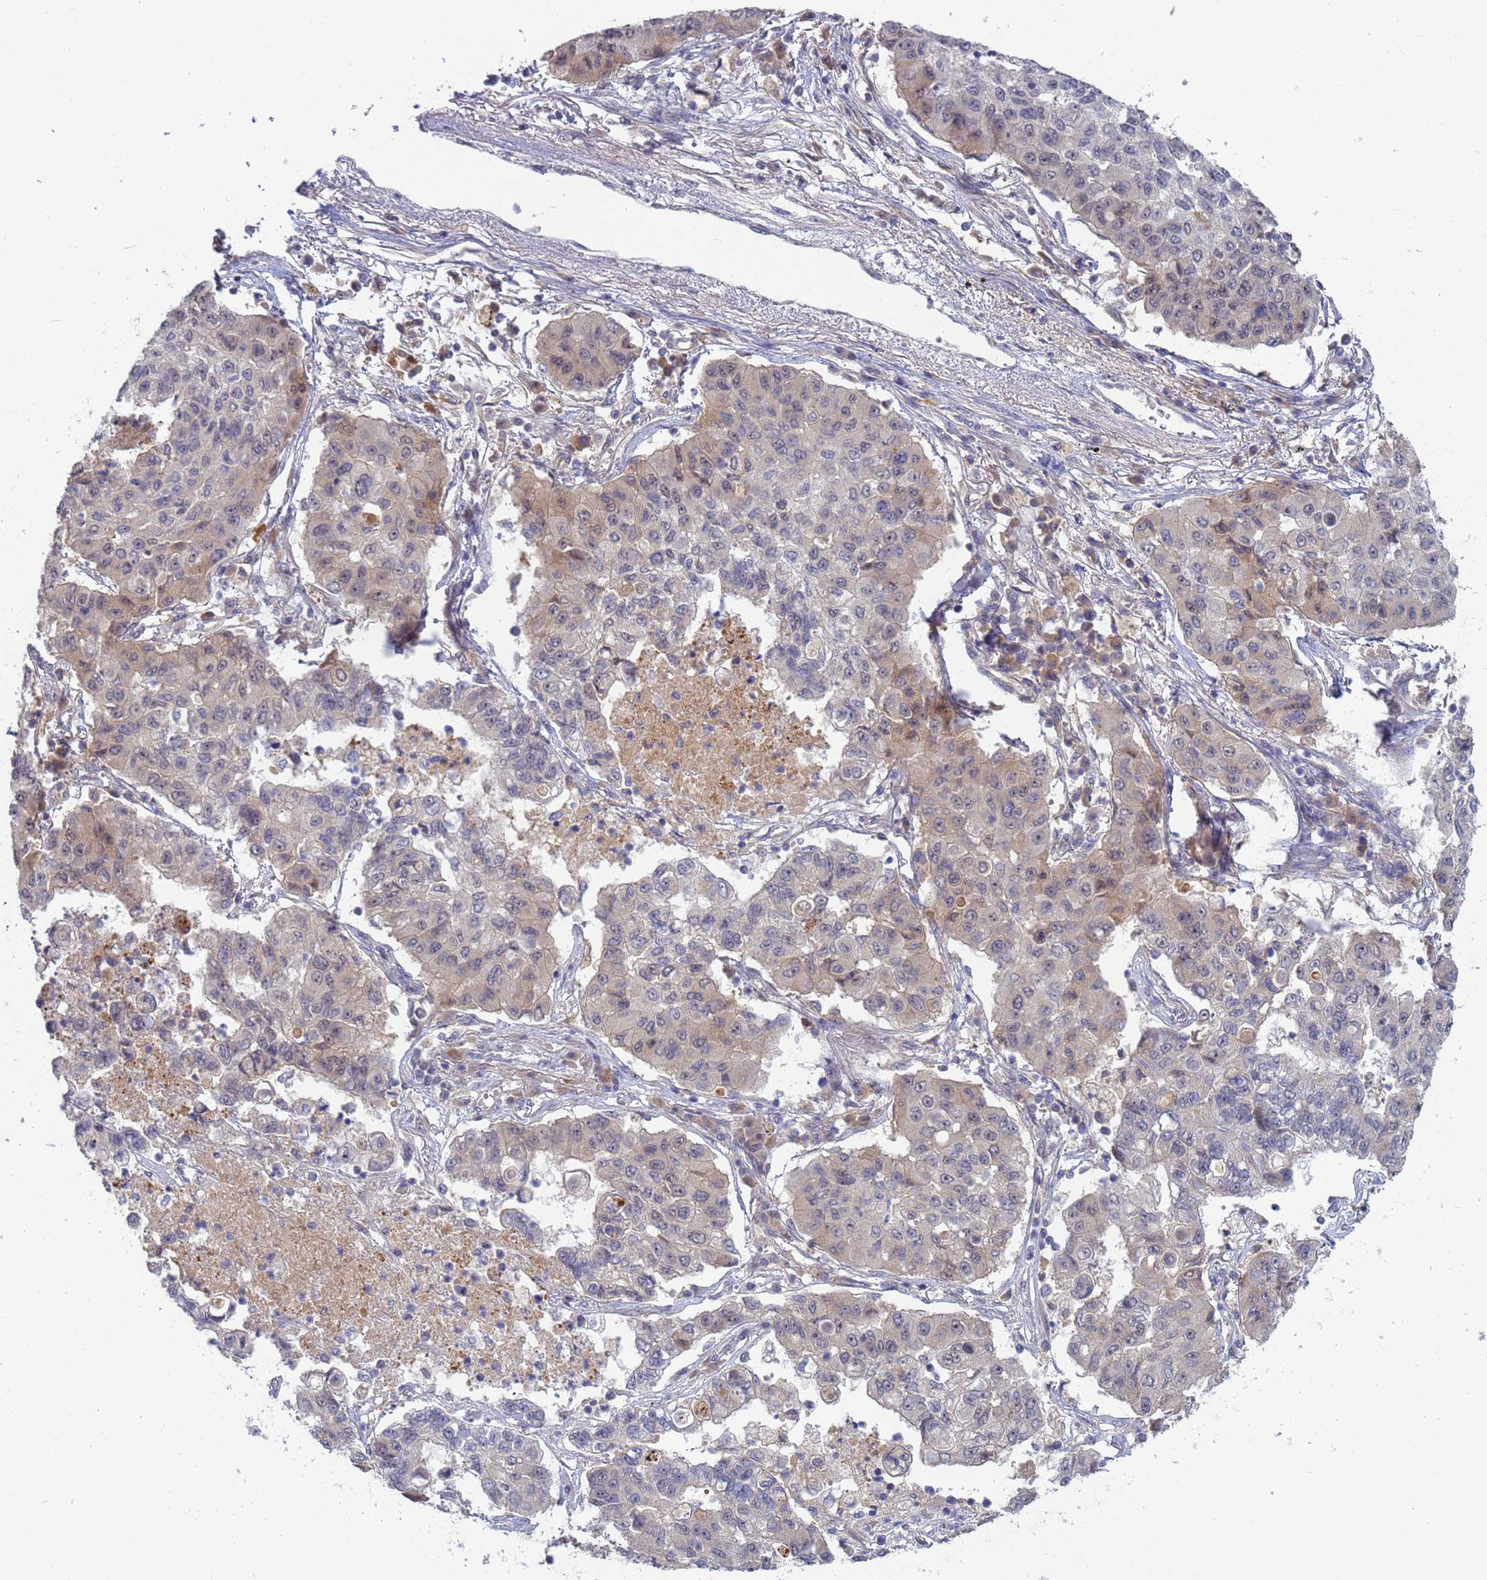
{"staining": {"intensity": "weak", "quantity": "25%-75%", "location": "cytoplasmic/membranous"}, "tissue": "lung cancer", "cell_type": "Tumor cells", "image_type": "cancer", "snomed": [{"axis": "morphology", "description": "Squamous cell carcinoma, NOS"}, {"axis": "topography", "description": "Lung"}], "caption": "Lung cancer (squamous cell carcinoma) tissue shows weak cytoplasmic/membranous staining in about 25%-75% of tumor cells, visualized by immunohistochemistry.", "gene": "SHARPIN", "patient": {"sex": "male", "age": 74}}